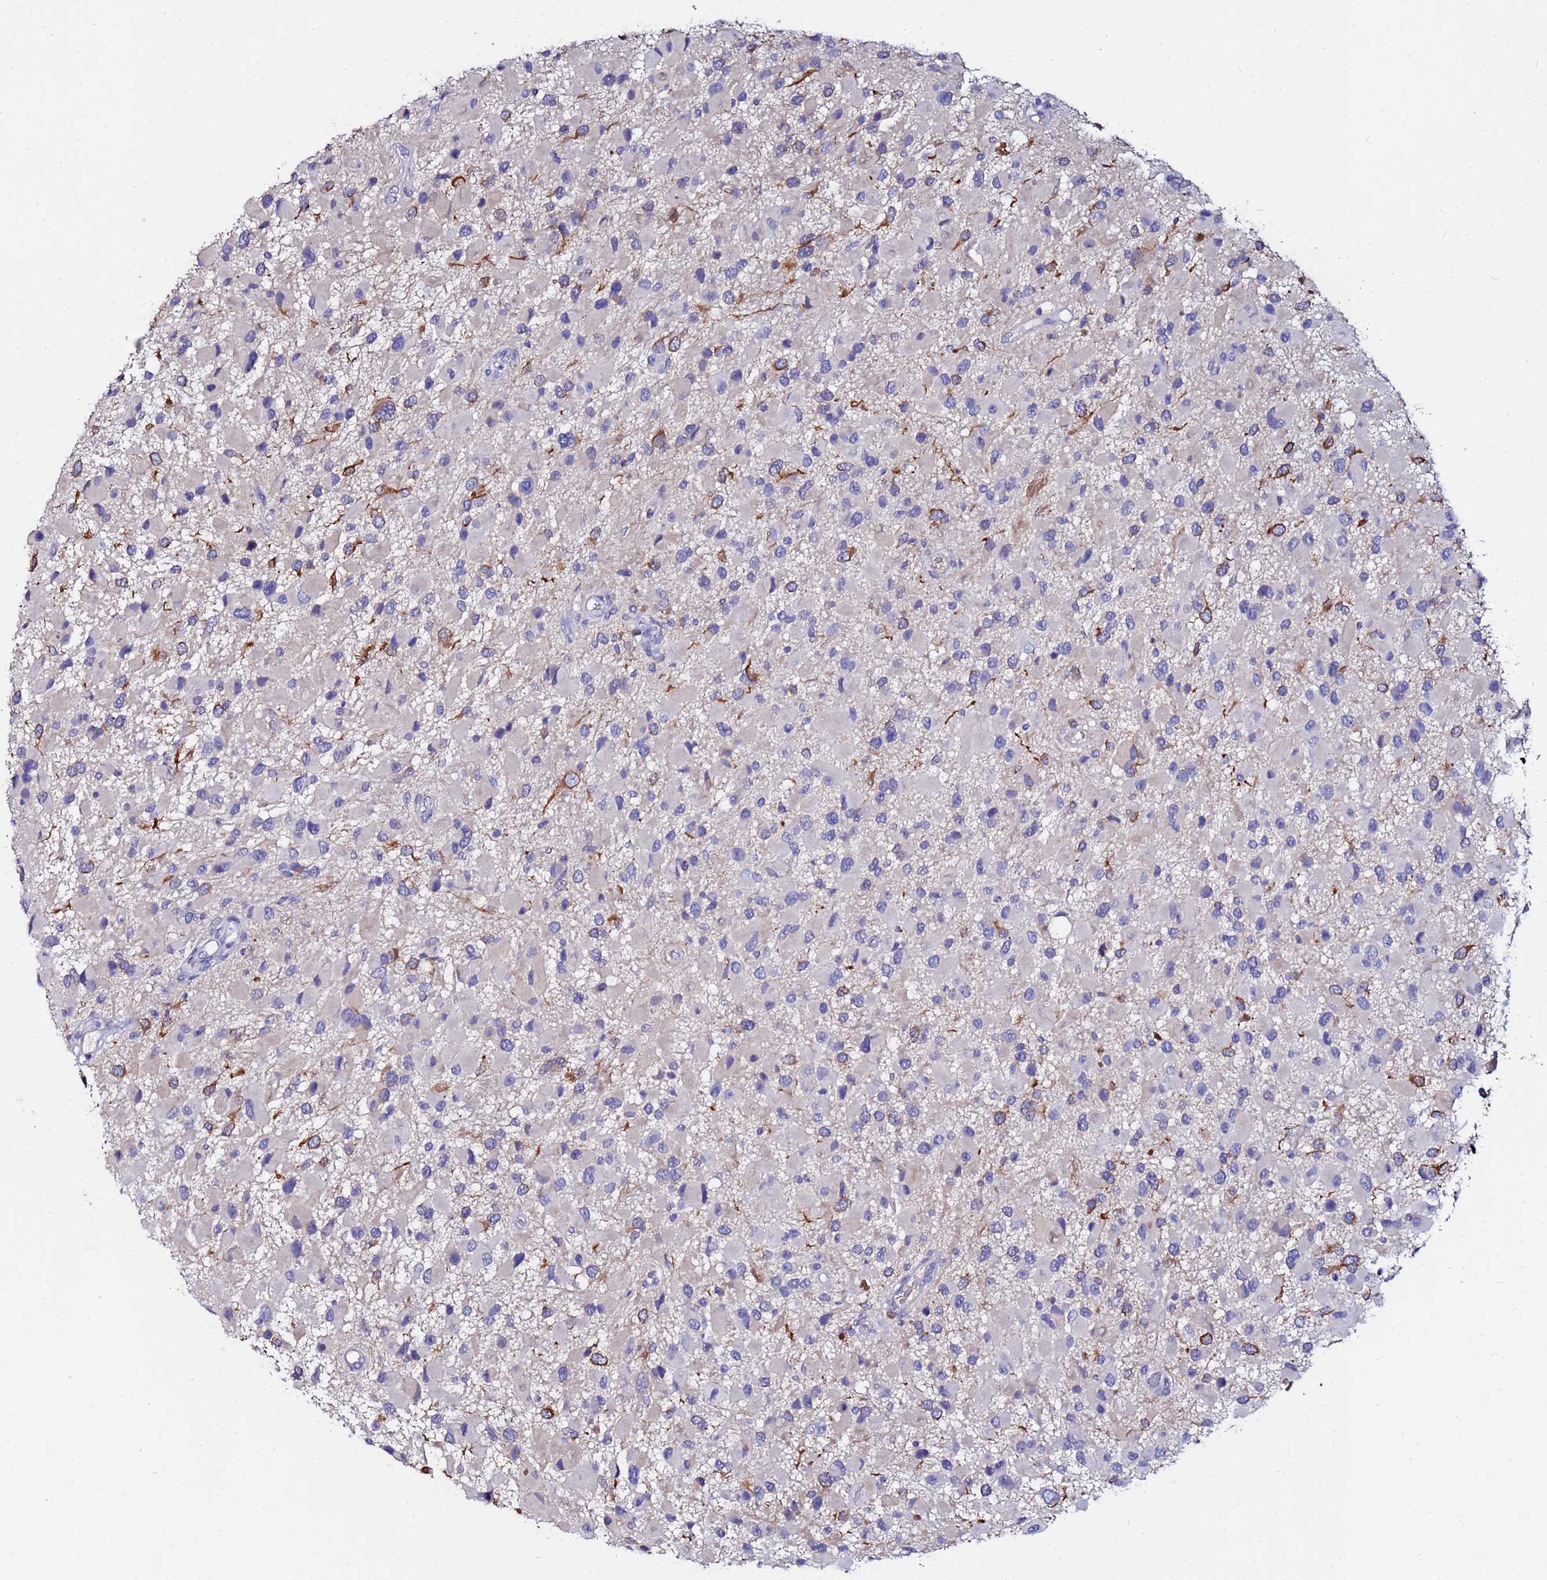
{"staining": {"intensity": "negative", "quantity": "none", "location": "none"}, "tissue": "glioma", "cell_type": "Tumor cells", "image_type": "cancer", "snomed": [{"axis": "morphology", "description": "Glioma, malignant, High grade"}, {"axis": "topography", "description": "Brain"}], "caption": "Malignant glioma (high-grade) stained for a protein using immunohistochemistry (IHC) demonstrates no expression tumor cells.", "gene": "TUBAL3", "patient": {"sex": "male", "age": 53}}